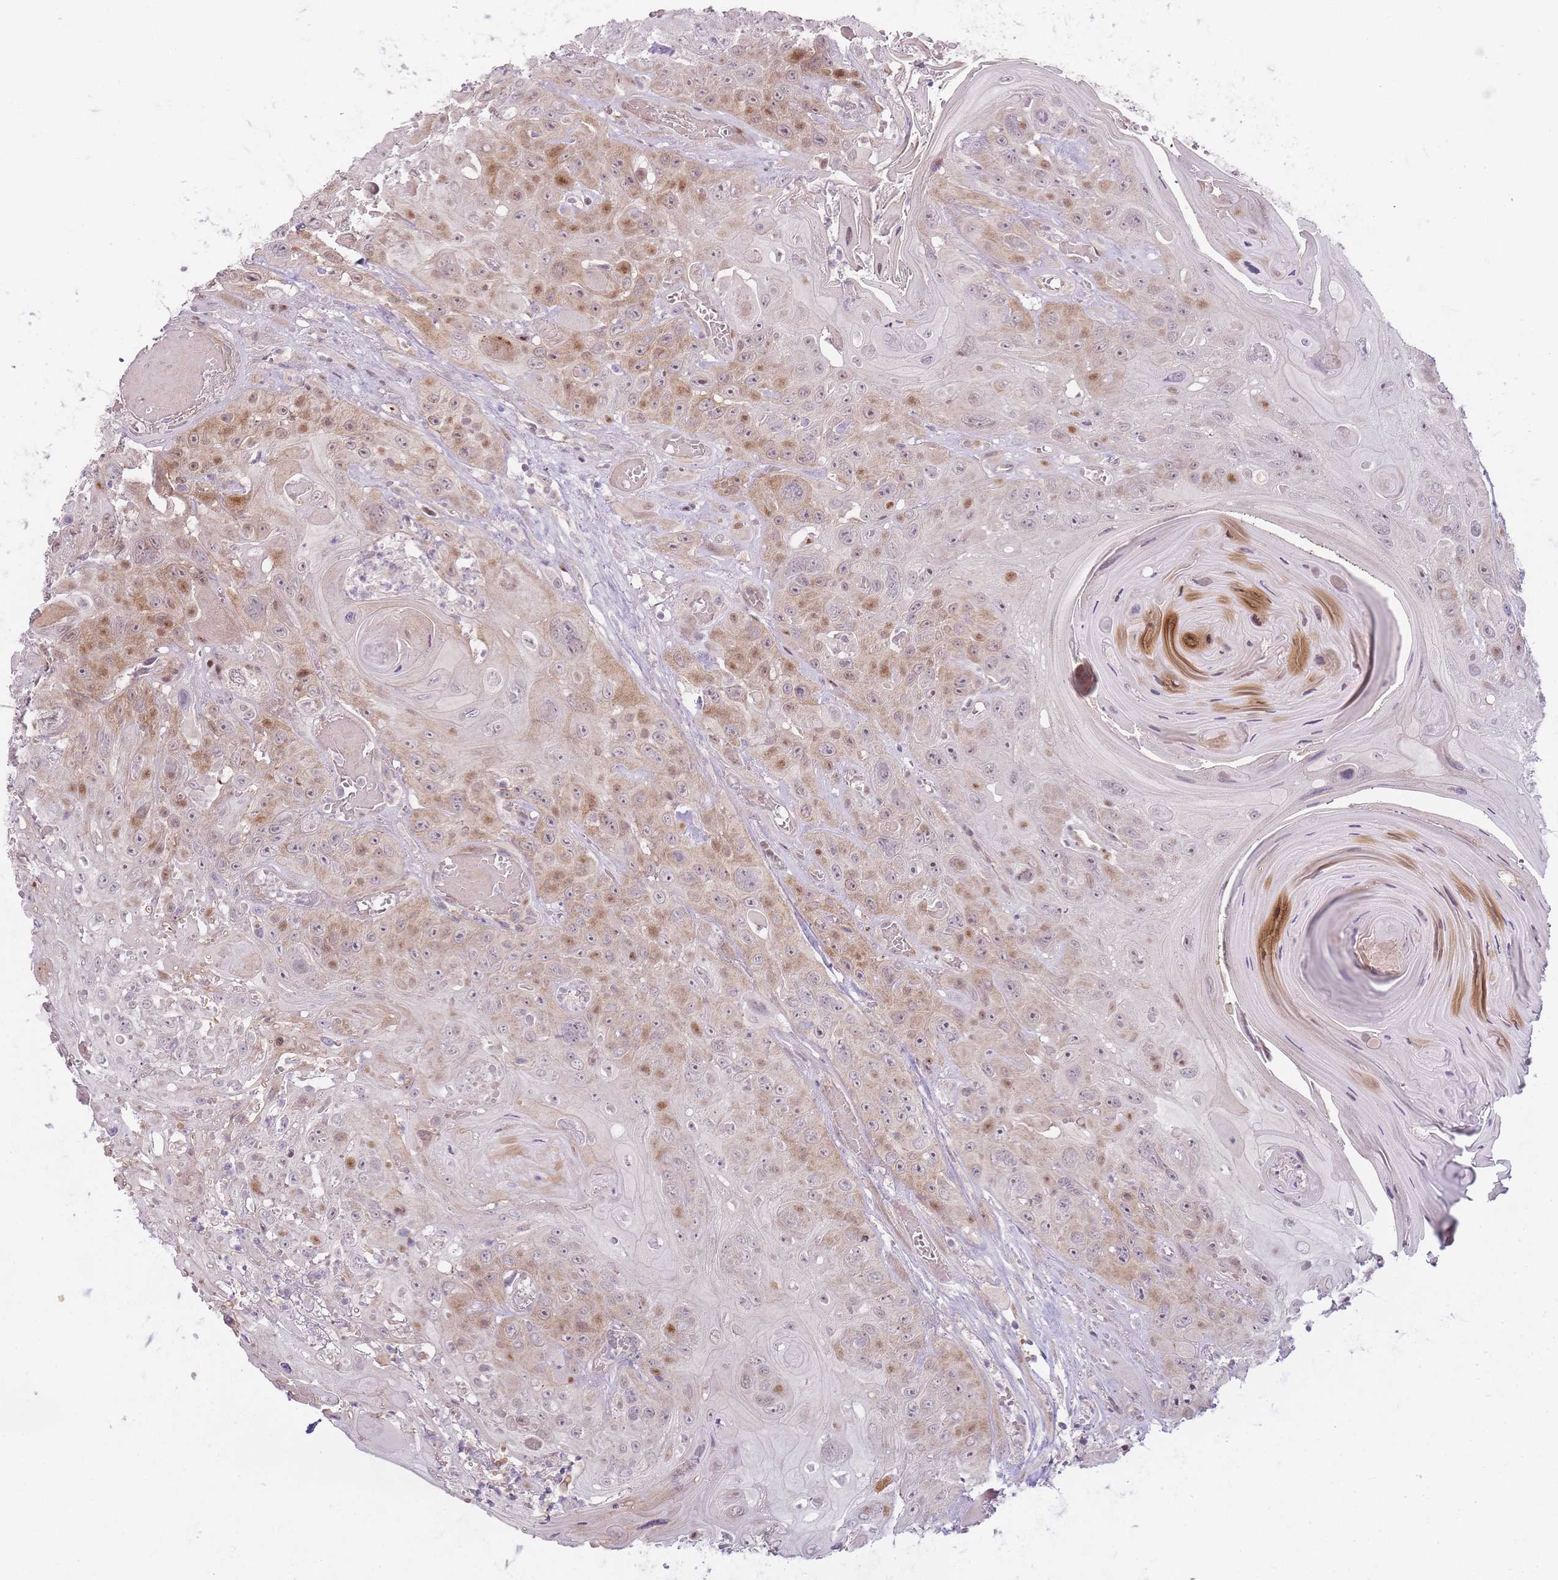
{"staining": {"intensity": "moderate", "quantity": ">75%", "location": "cytoplasmic/membranous,nuclear"}, "tissue": "head and neck cancer", "cell_type": "Tumor cells", "image_type": "cancer", "snomed": [{"axis": "morphology", "description": "Squamous cell carcinoma, NOS"}, {"axis": "topography", "description": "Head-Neck"}], "caption": "A photomicrograph of squamous cell carcinoma (head and neck) stained for a protein exhibits moderate cytoplasmic/membranous and nuclear brown staining in tumor cells.", "gene": "OGG1", "patient": {"sex": "female", "age": 59}}